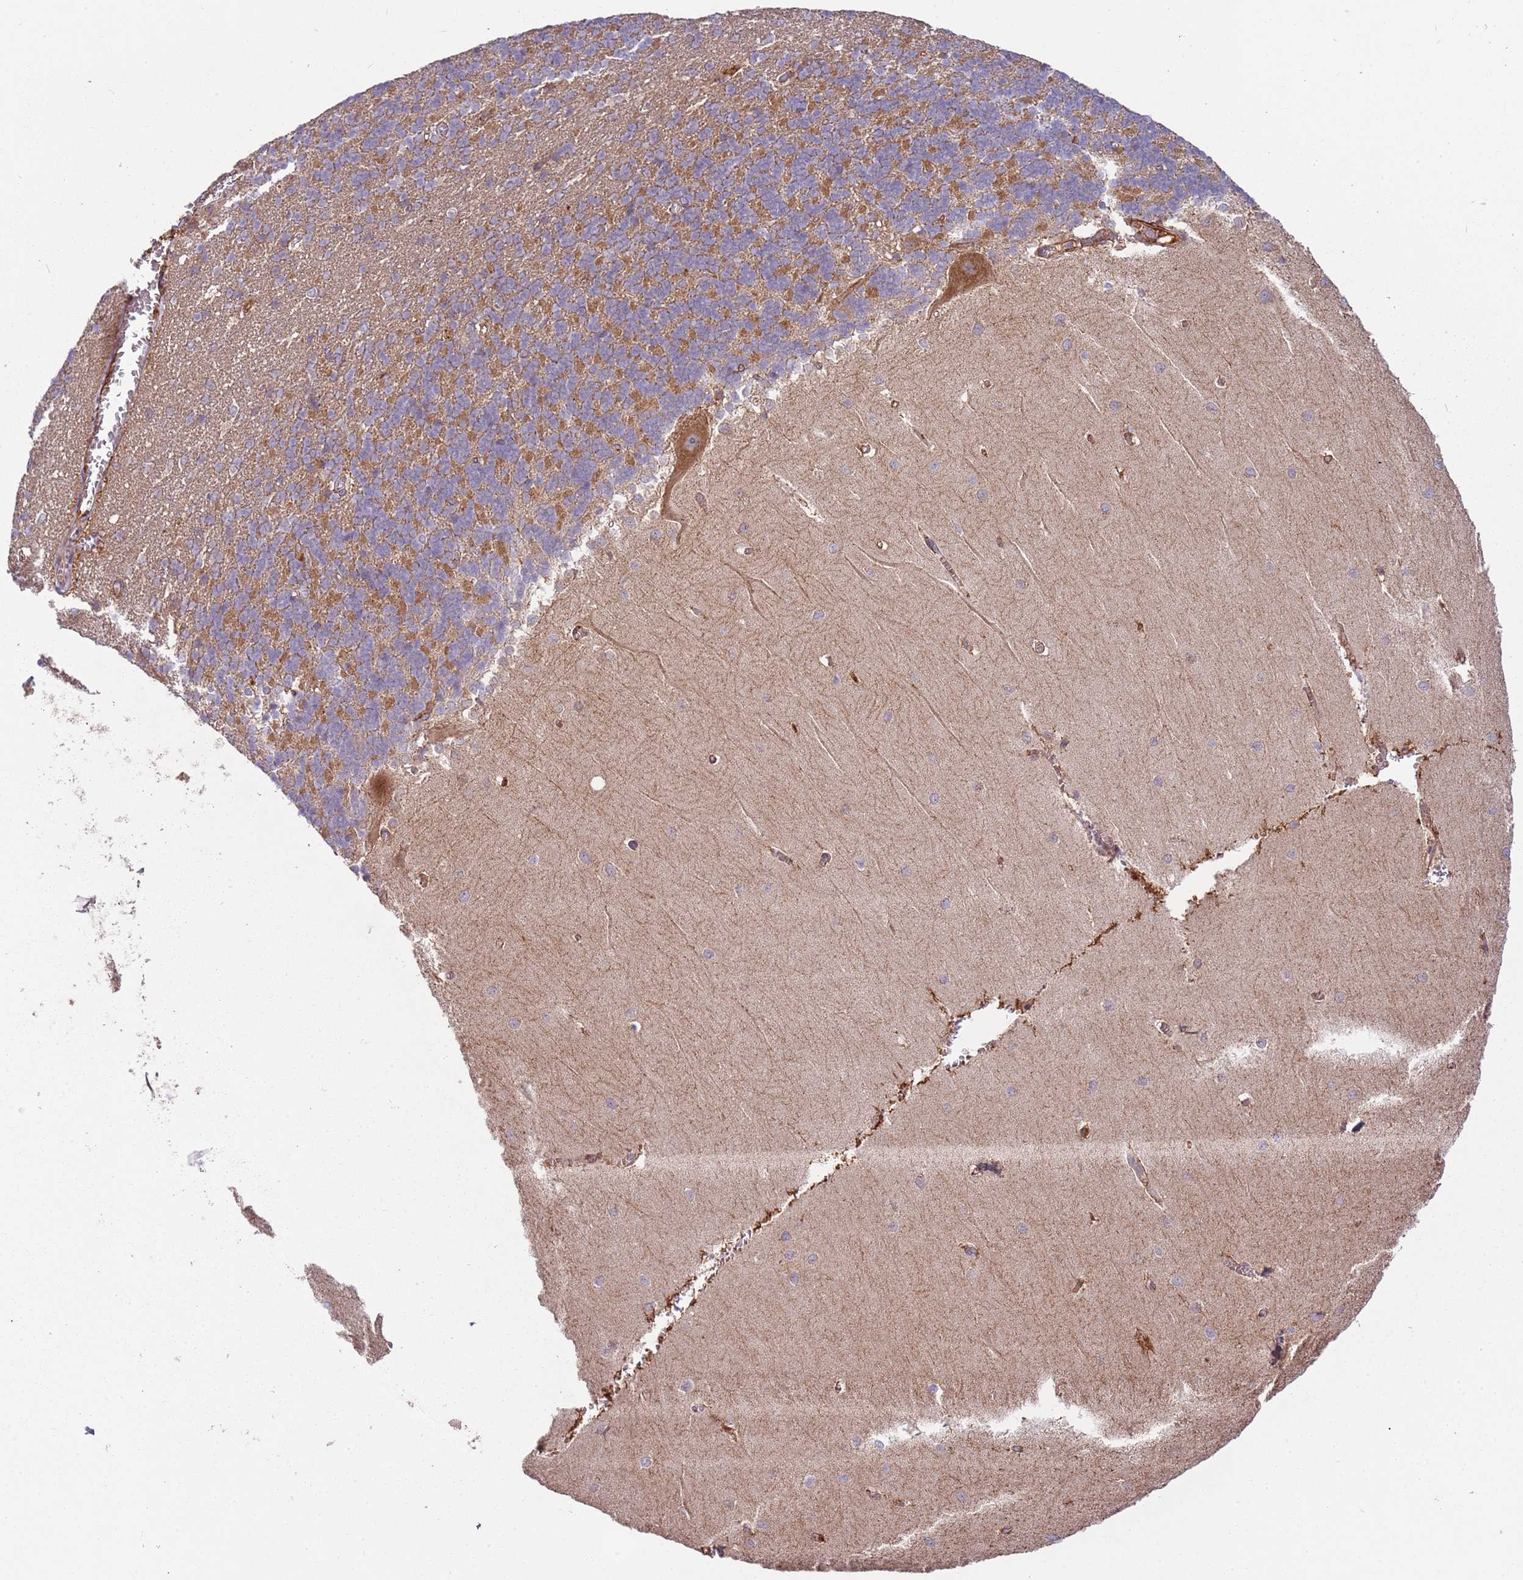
{"staining": {"intensity": "moderate", "quantity": "25%-75%", "location": "cytoplasmic/membranous"}, "tissue": "cerebellum", "cell_type": "Cells in granular layer", "image_type": "normal", "snomed": [{"axis": "morphology", "description": "Normal tissue, NOS"}, {"axis": "topography", "description": "Cerebellum"}], "caption": "Cells in granular layer exhibit medium levels of moderate cytoplasmic/membranous staining in about 25%-75% of cells in normal human cerebellum. Immunohistochemistry stains the protein of interest in brown and the nuclei are stained blue.", "gene": "RNF128", "patient": {"sex": "male", "age": 37}}